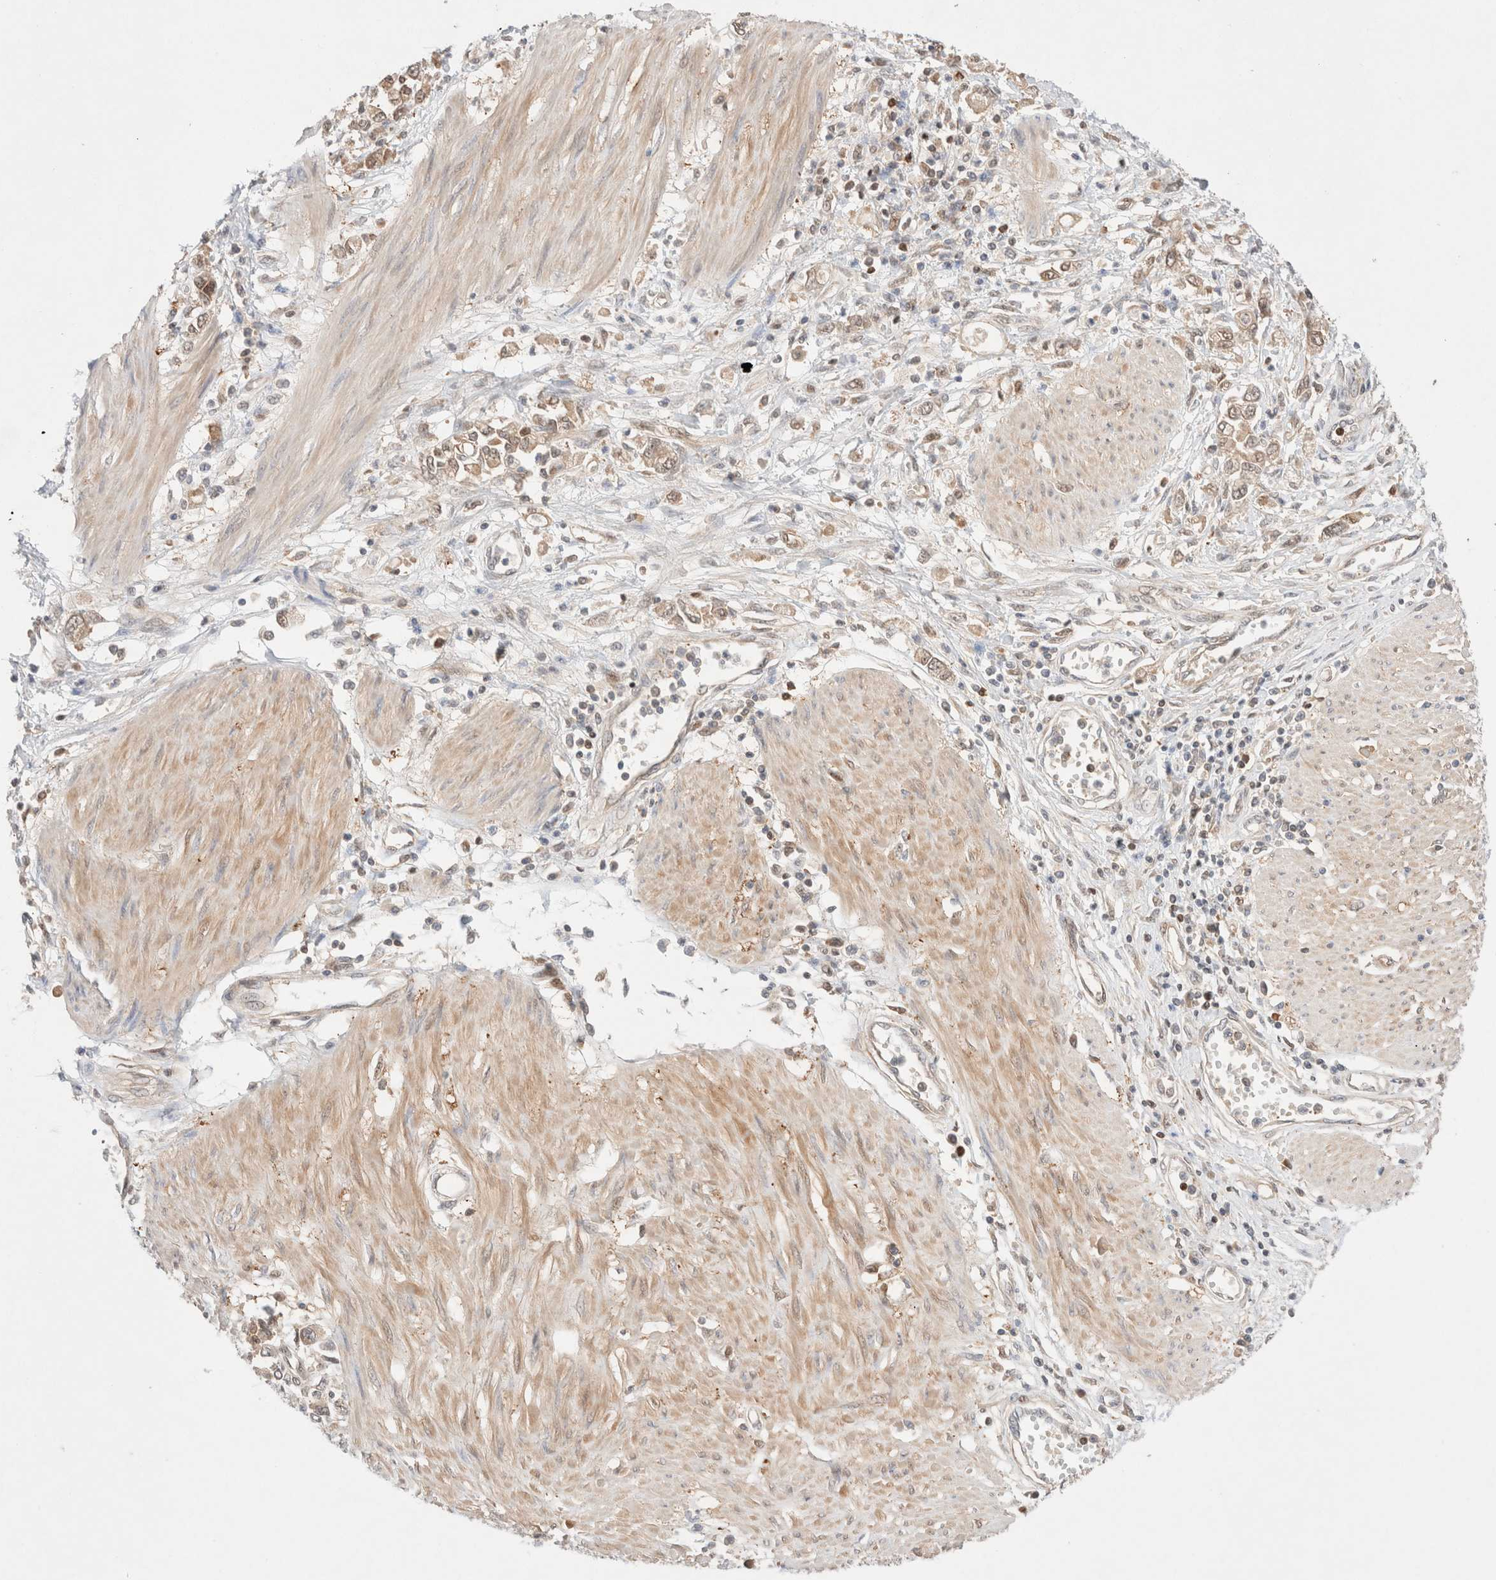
{"staining": {"intensity": "weak", "quantity": "25%-75%", "location": "cytoplasmic/membranous"}, "tissue": "stomach cancer", "cell_type": "Tumor cells", "image_type": "cancer", "snomed": [{"axis": "morphology", "description": "Adenocarcinoma, NOS"}, {"axis": "topography", "description": "Stomach"}], "caption": "A low amount of weak cytoplasmic/membranous positivity is present in approximately 25%-75% of tumor cells in stomach cancer (adenocarcinoma) tissue. (Stains: DAB (3,3'-diaminobenzidine) in brown, nuclei in blue, Microscopy: brightfield microscopy at high magnification).", "gene": "STARD10", "patient": {"sex": "female", "age": 76}}